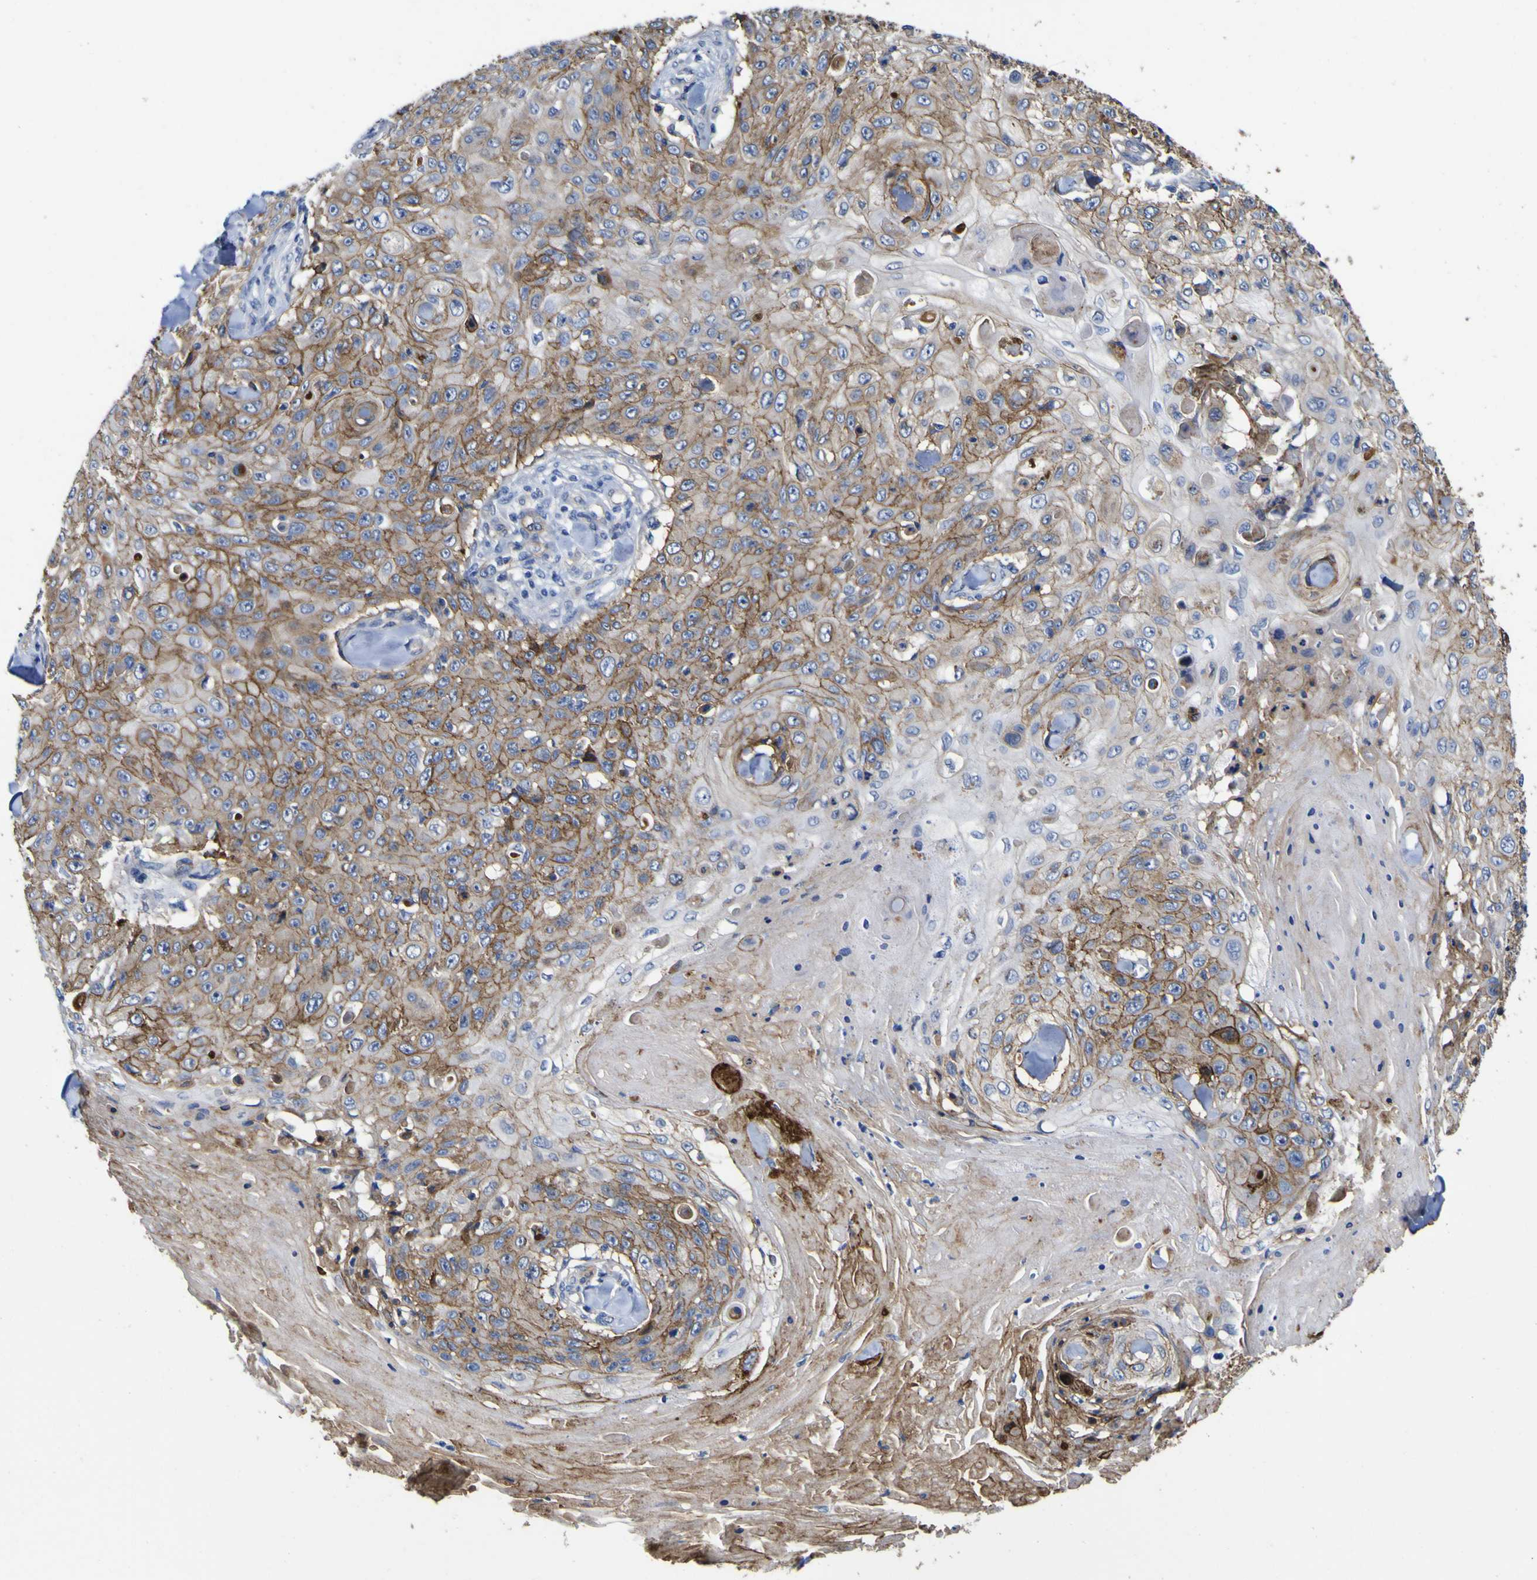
{"staining": {"intensity": "moderate", "quantity": ">75%", "location": "cytoplasmic/membranous"}, "tissue": "skin cancer", "cell_type": "Tumor cells", "image_type": "cancer", "snomed": [{"axis": "morphology", "description": "Squamous cell carcinoma, NOS"}, {"axis": "topography", "description": "Skin"}], "caption": "A medium amount of moderate cytoplasmic/membranous positivity is appreciated in approximately >75% of tumor cells in skin cancer (squamous cell carcinoma) tissue.", "gene": "CD151", "patient": {"sex": "male", "age": 86}}